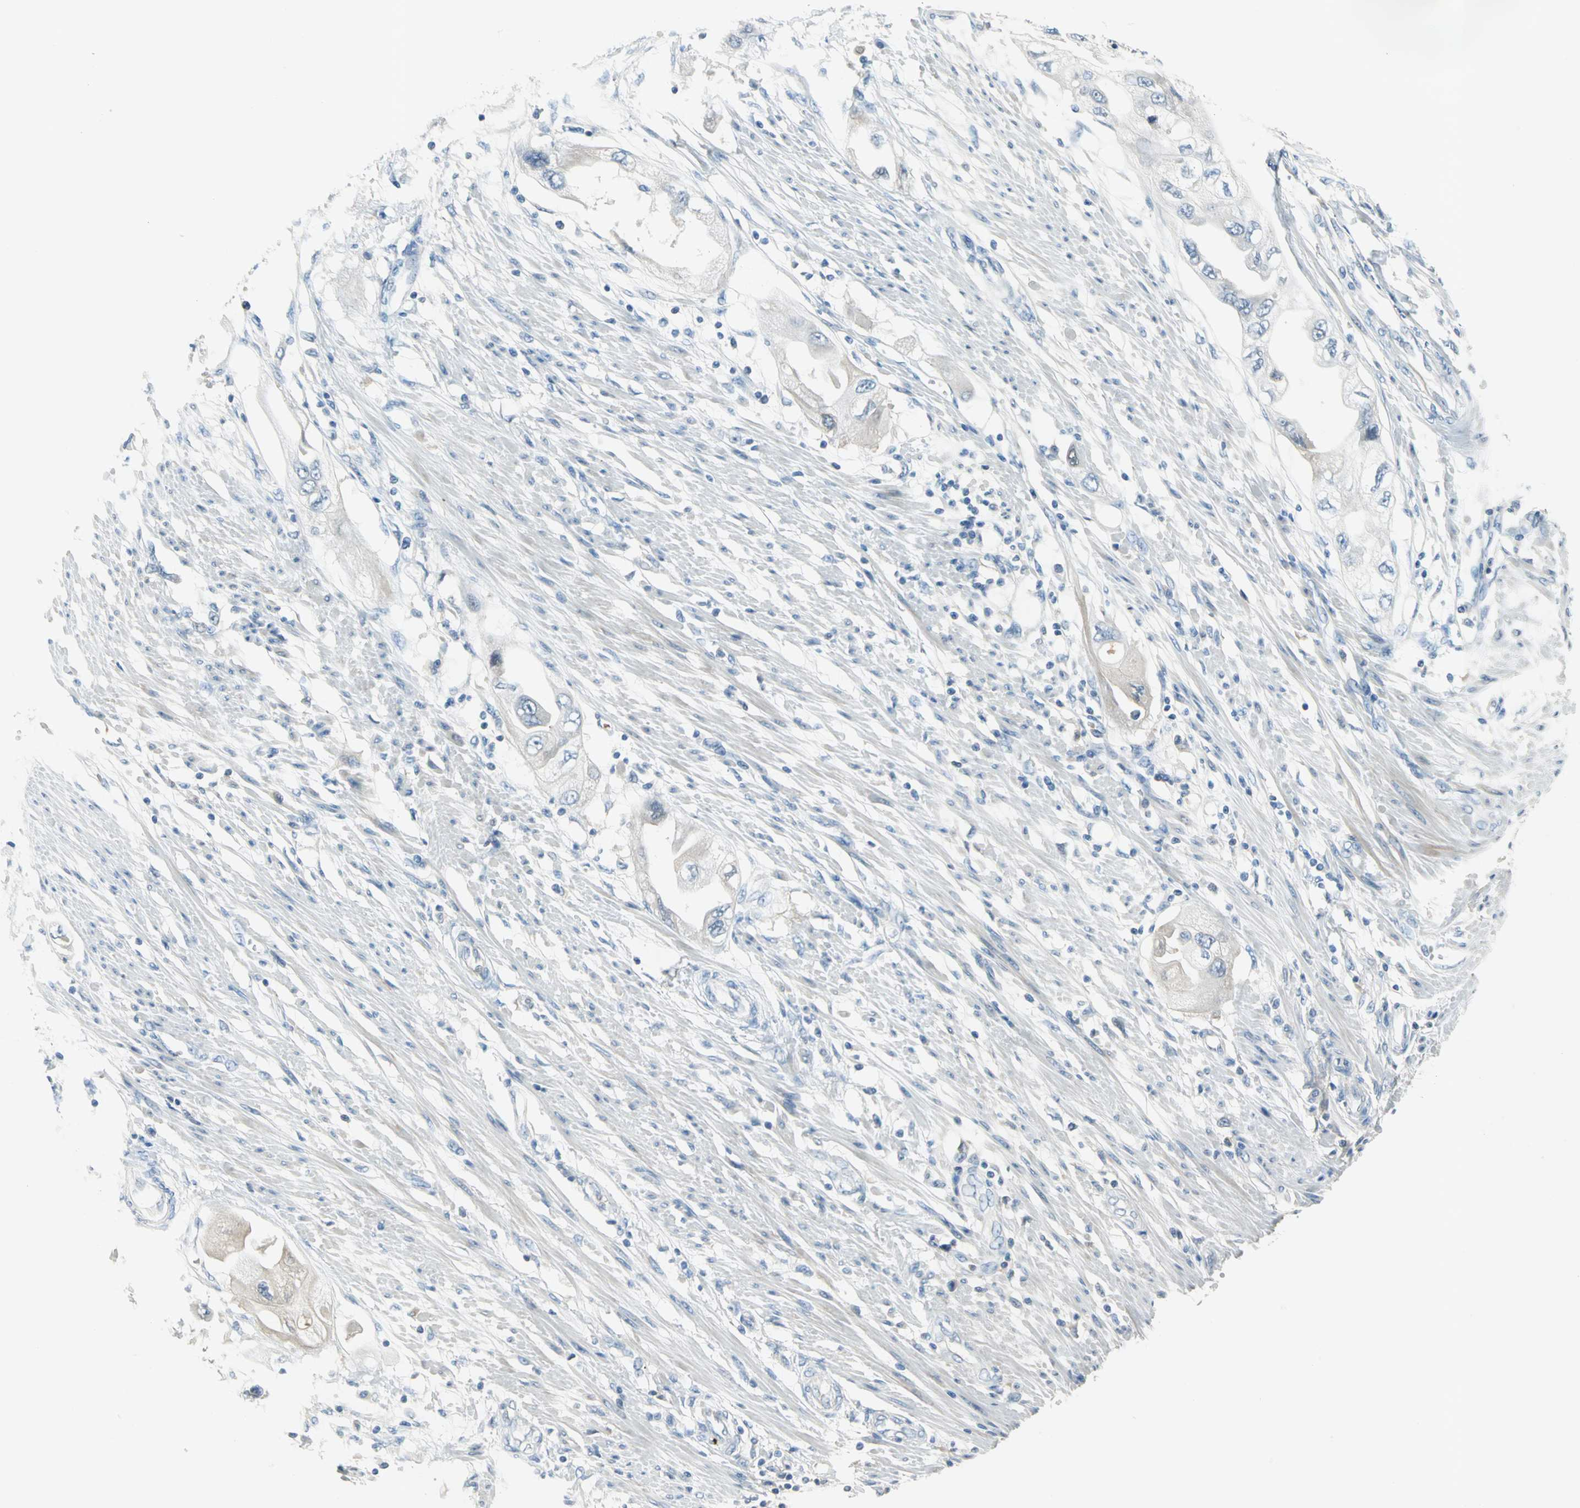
{"staining": {"intensity": "weak", "quantity": "25%-75%", "location": "cytoplasmic/membranous"}, "tissue": "endometrial cancer", "cell_type": "Tumor cells", "image_type": "cancer", "snomed": [{"axis": "morphology", "description": "Adenocarcinoma, NOS"}, {"axis": "topography", "description": "Endometrium"}], "caption": "Human endometrial cancer (adenocarcinoma) stained with a brown dye shows weak cytoplasmic/membranous positive positivity in approximately 25%-75% of tumor cells.", "gene": "ZIC1", "patient": {"sex": "female", "age": 67}}